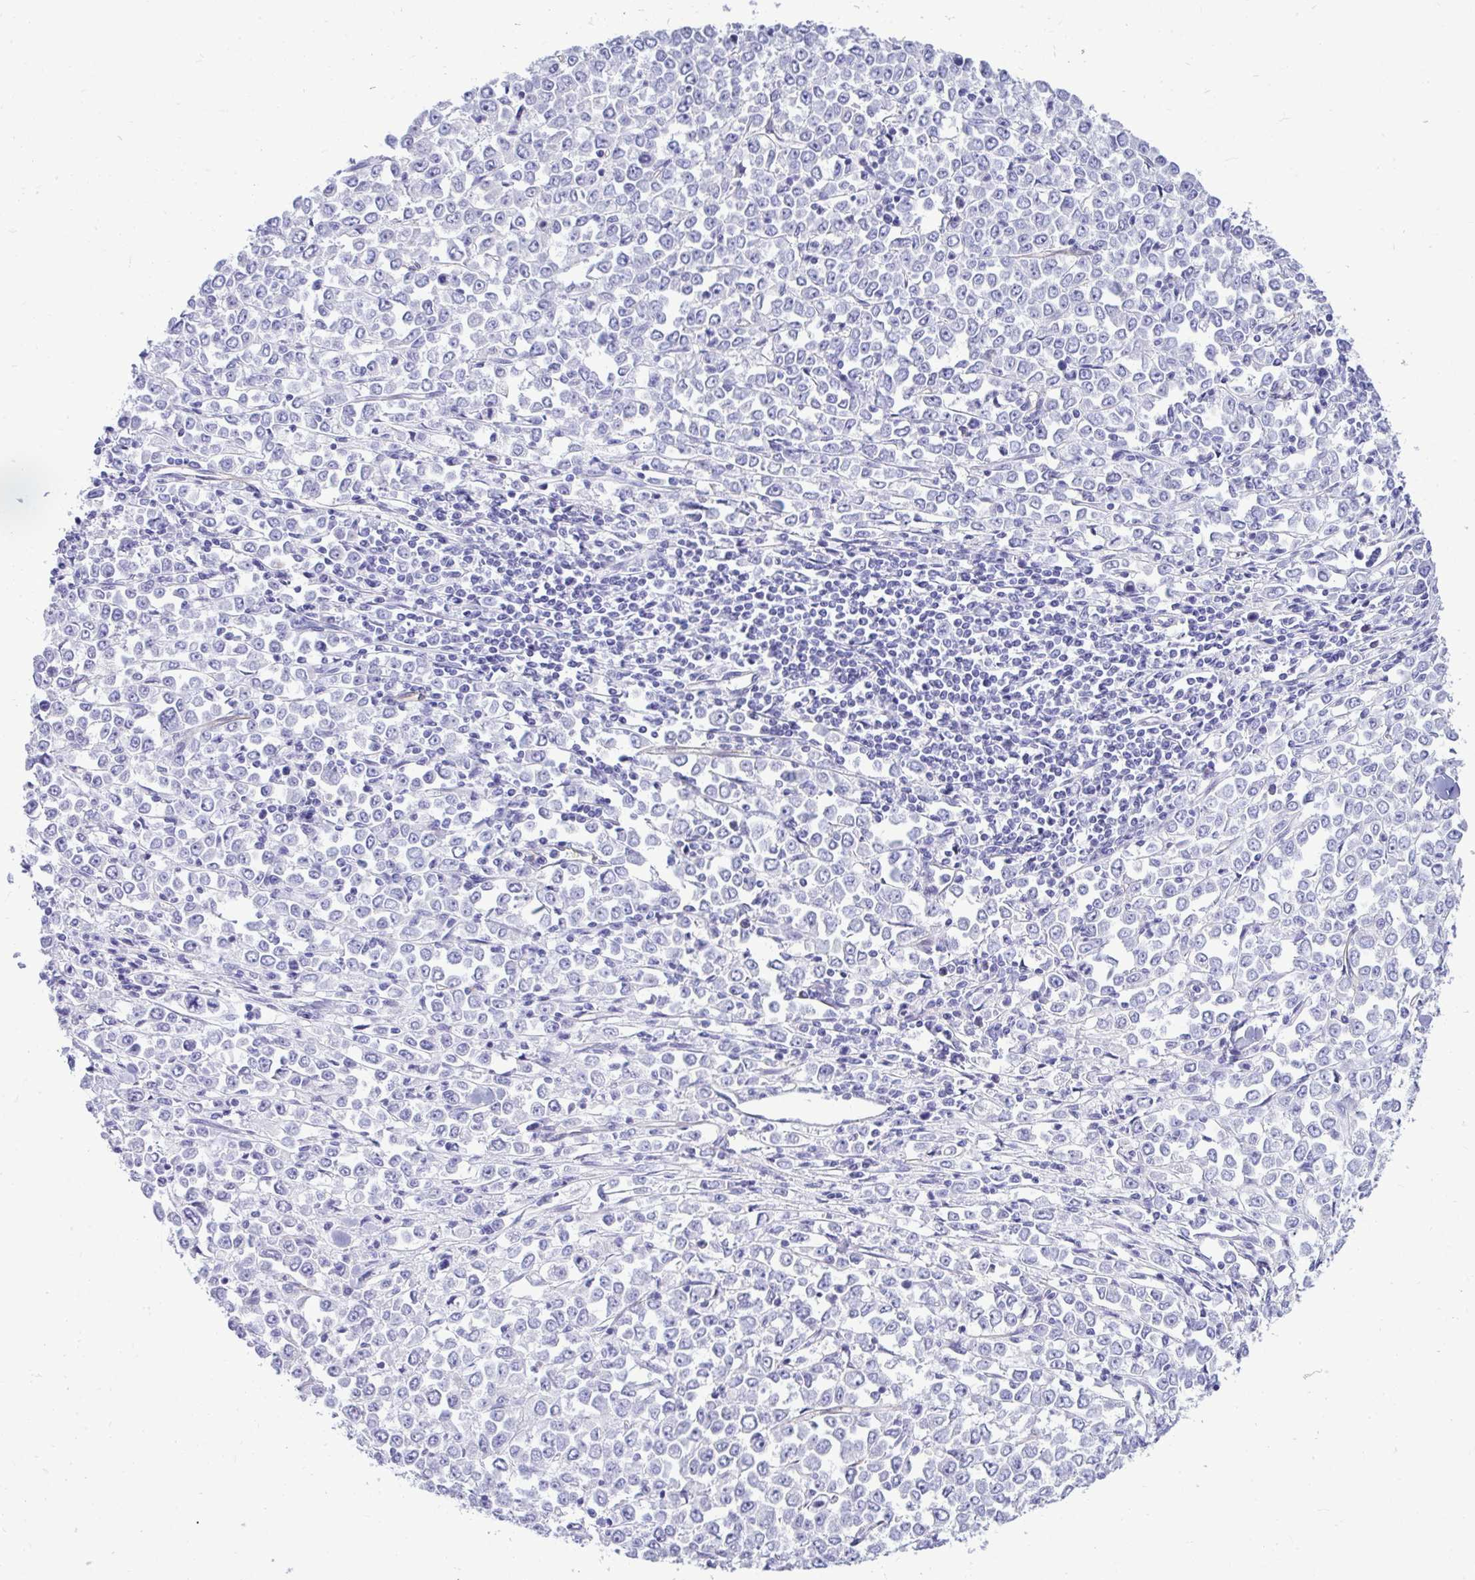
{"staining": {"intensity": "negative", "quantity": "none", "location": "none"}, "tissue": "stomach cancer", "cell_type": "Tumor cells", "image_type": "cancer", "snomed": [{"axis": "morphology", "description": "Adenocarcinoma, NOS"}, {"axis": "topography", "description": "Stomach, upper"}], "caption": "The image displays no significant expression in tumor cells of stomach cancer. (DAB (3,3'-diaminobenzidine) IHC with hematoxylin counter stain).", "gene": "ABCG2", "patient": {"sex": "male", "age": 70}}